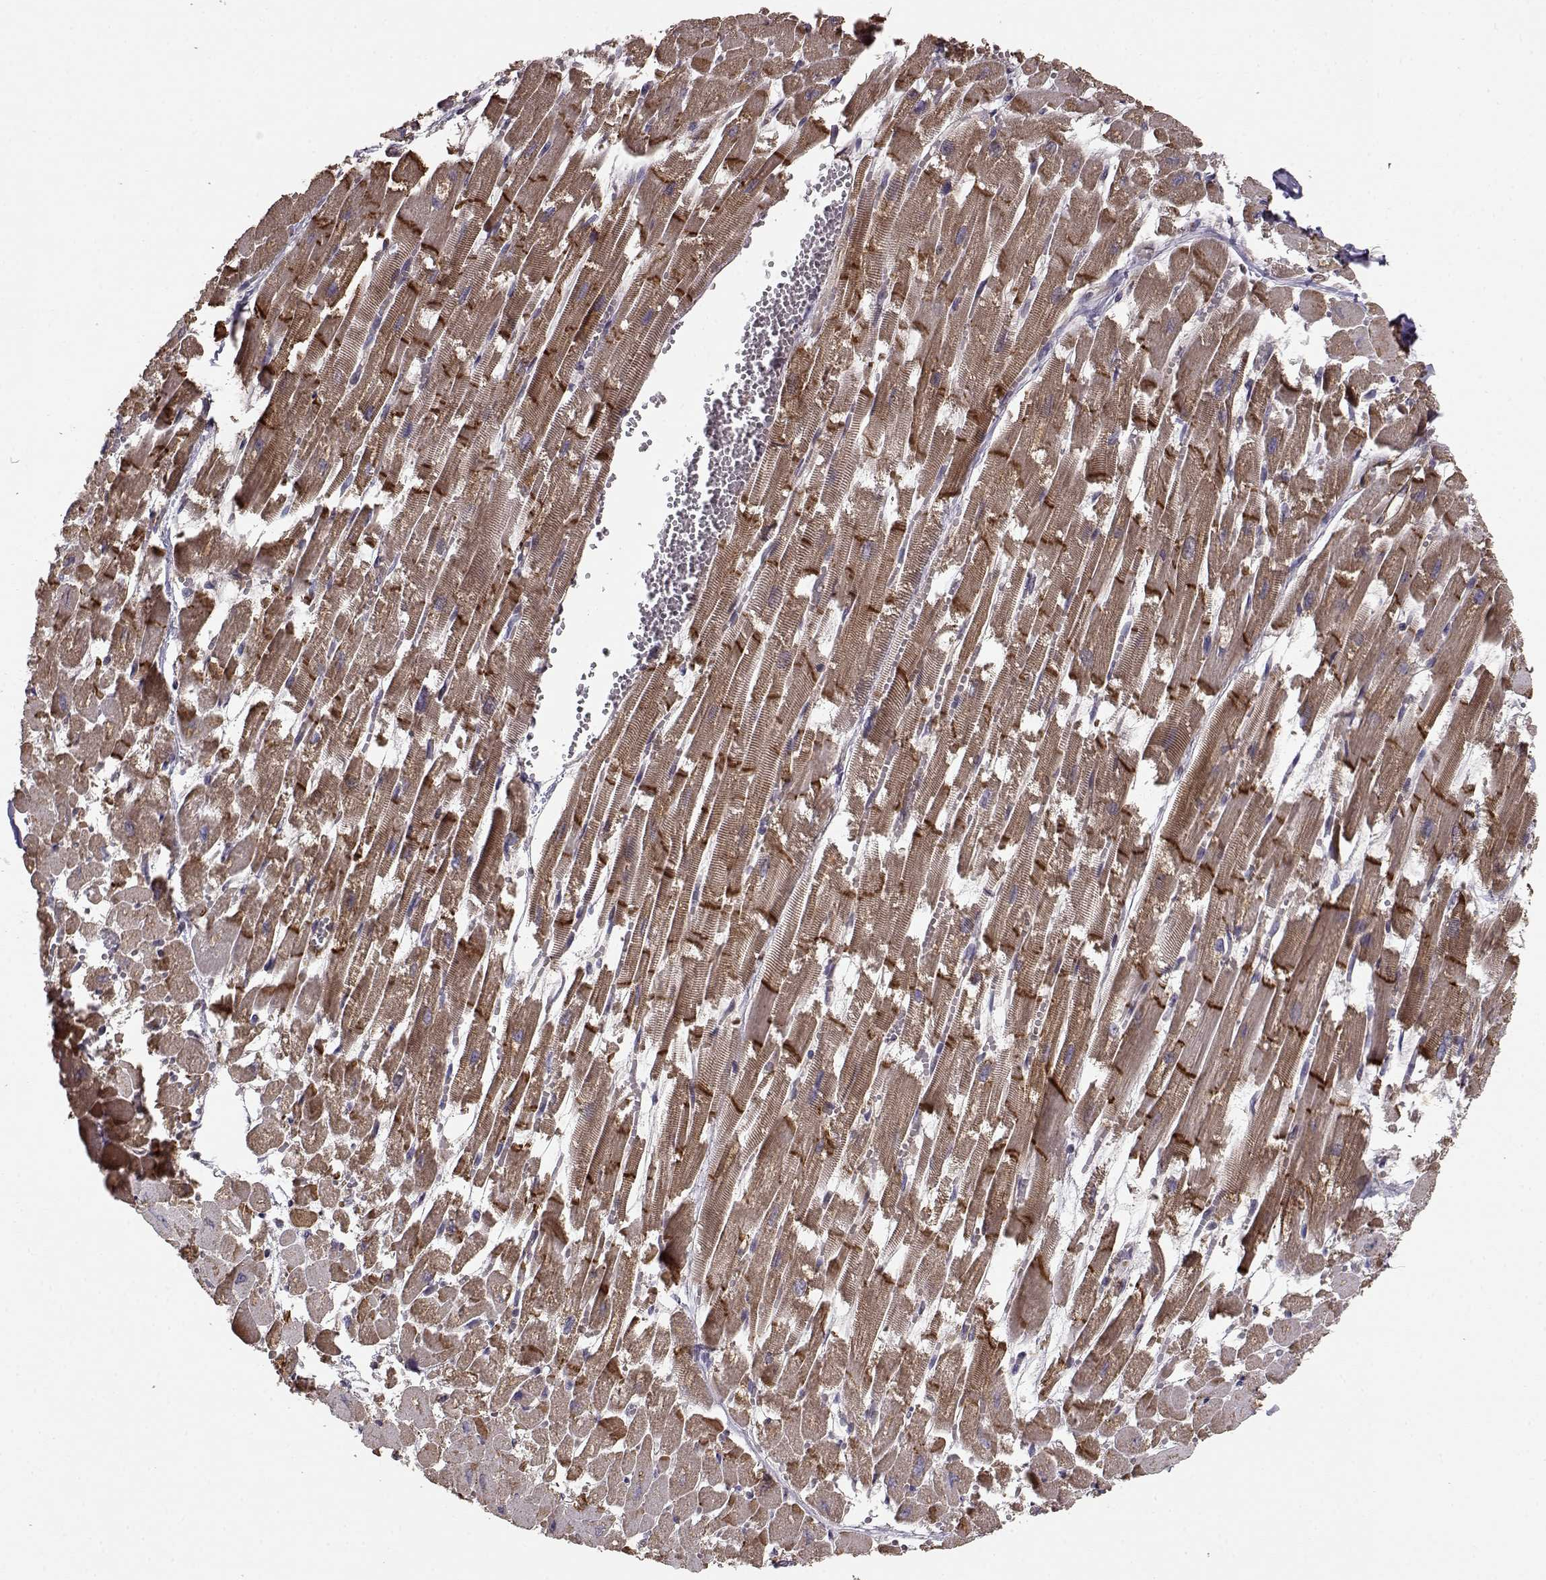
{"staining": {"intensity": "weak", "quantity": ">75%", "location": "cytoplasmic/membranous"}, "tissue": "heart muscle", "cell_type": "Cardiomyocytes", "image_type": "normal", "snomed": [{"axis": "morphology", "description": "Normal tissue, NOS"}, {"axis": "topography", "description": "Heart"}], "caption": "A micrograph showing weak cytoplasmic/membranous staining in about >75% of cardiomyocytes in unremarkable heart muscle, as visualized by brown immunohistochemical staining.", "gene": "BACH2", "patient": {"sex": "female", "age": 52}}